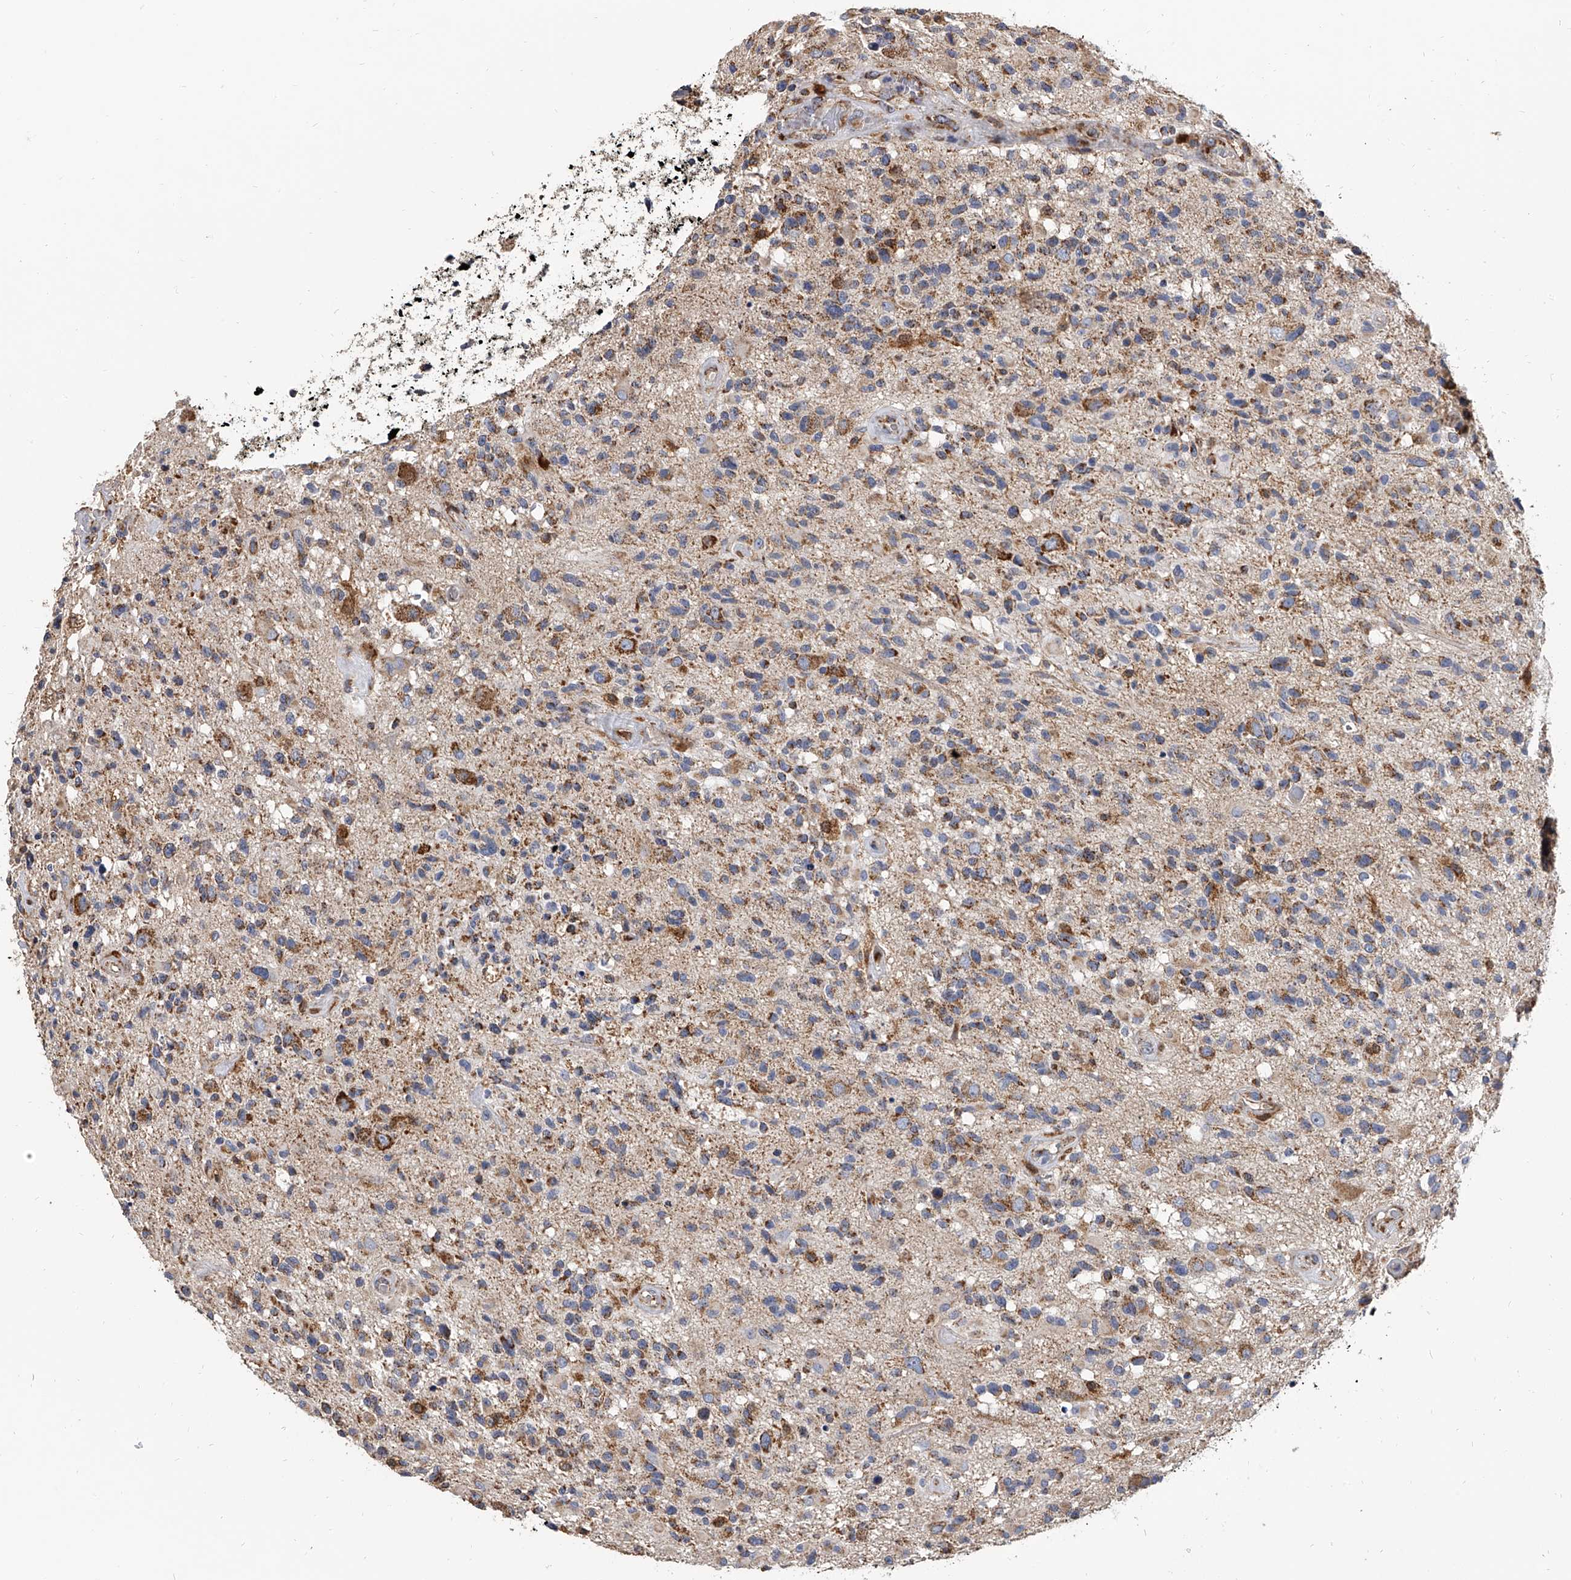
{"staining": {"intensity": "moderate", "quantity": "25%-75%", "location": "cytoplasmic/membranous"}, "tissue": "glioma", "cell_type": "Tumor cells", "image_type": "cancer", "snomed": [{"axis": "morphology", "description": "Glioma, malignant, High grade"}, {"axis": "morphology", "description": "Glioblastoma, NOS"}, {"axis": "topography", "description": "Brain"}], "caption": "Glioma was stained to show a protein in brown. There is medium levels of moderate cytoplasmic/membranous positivity in approximately 25%-75% of tumor cells.", "gene": "MRPL28", "patient": {"sex": "male", "age": 60}}